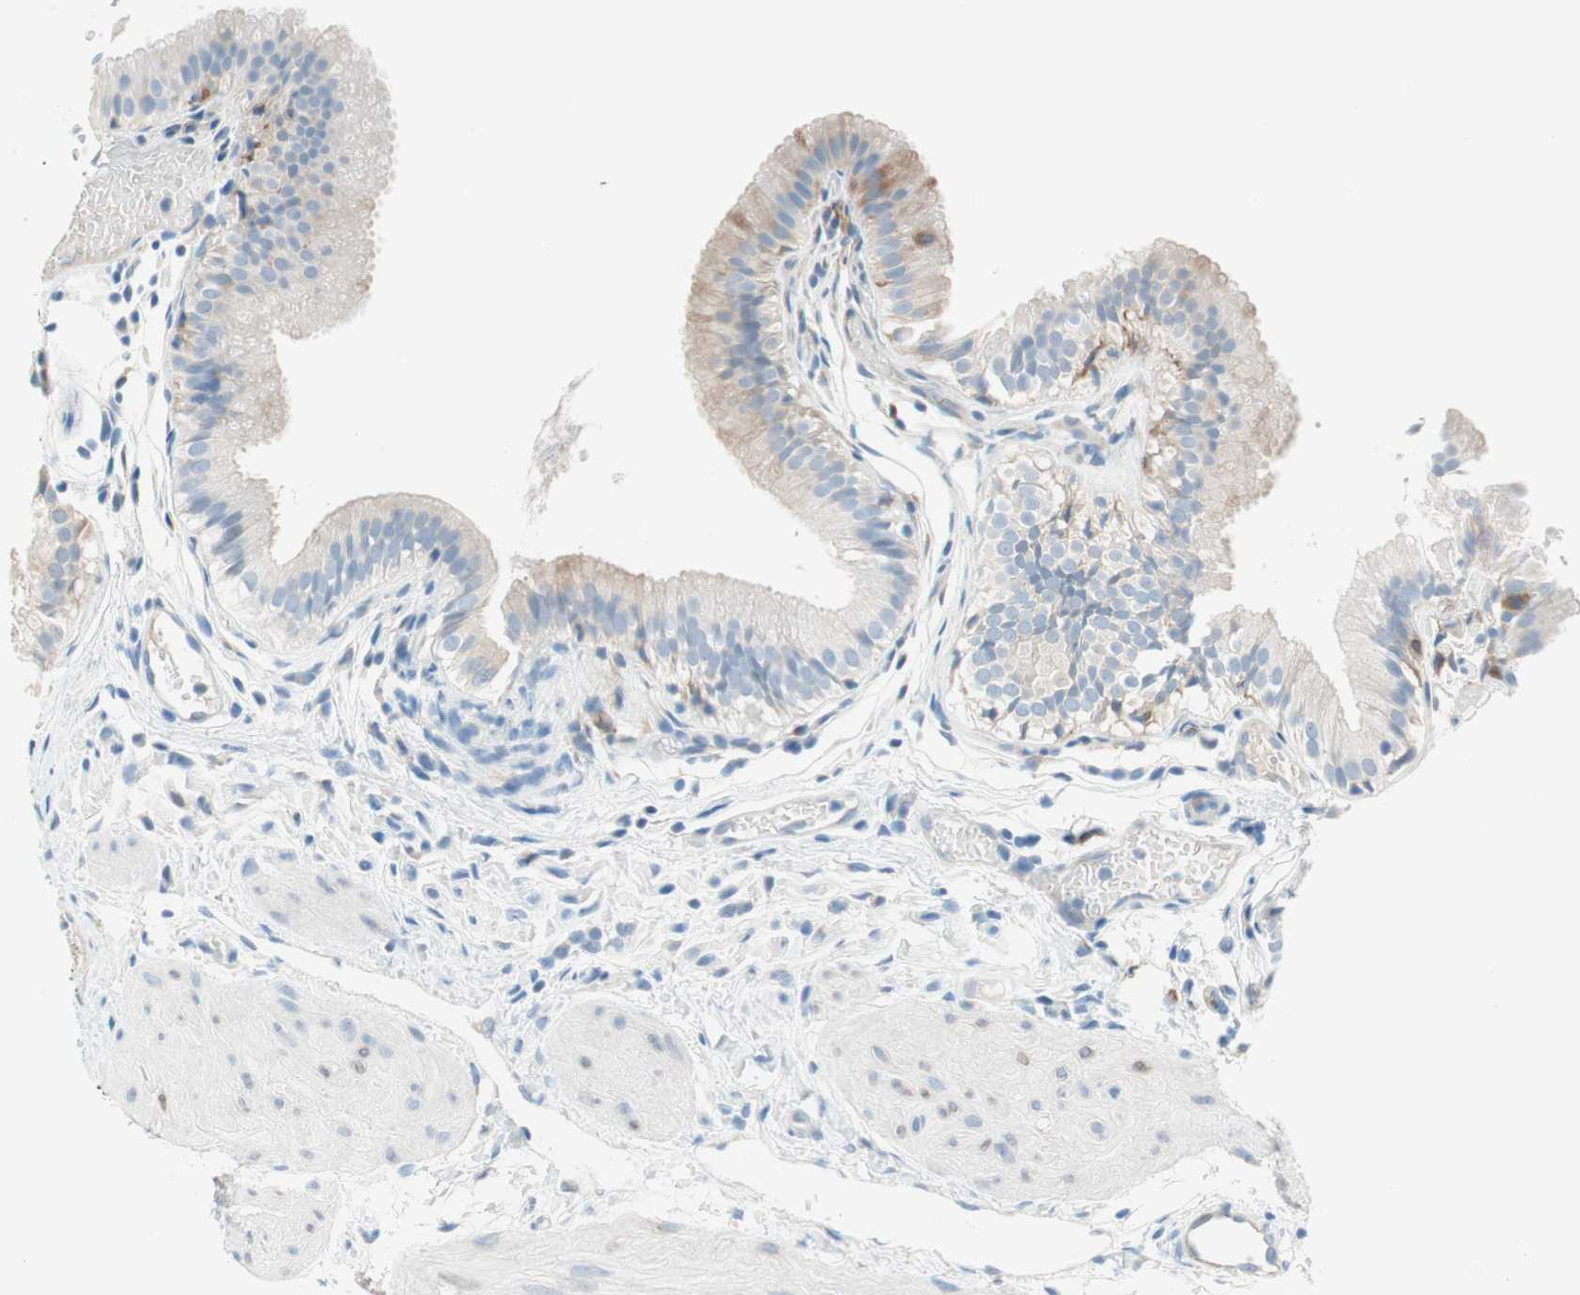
{"staining": {"intensity": "weak", "quantity": ">75%", "location": "cytoplasmic/membranous"}, "tissue": "gallbladder", "cell_type": "Glandular cells", "image_type": "normal", "snomed": [{"axis": "morphology", "description": "Normal tissue, NOS"}, {"axis": "topography", "description": "Gallbladder"}], "caption": "This photomicrograph exhibits IHC staining of benign human gallbladder, with low weak cytoplasmic/membranous staining in approximately >75% of glandular cells.", "gene": "GLUL", "patient": {"sex": "female", "age": 26}}